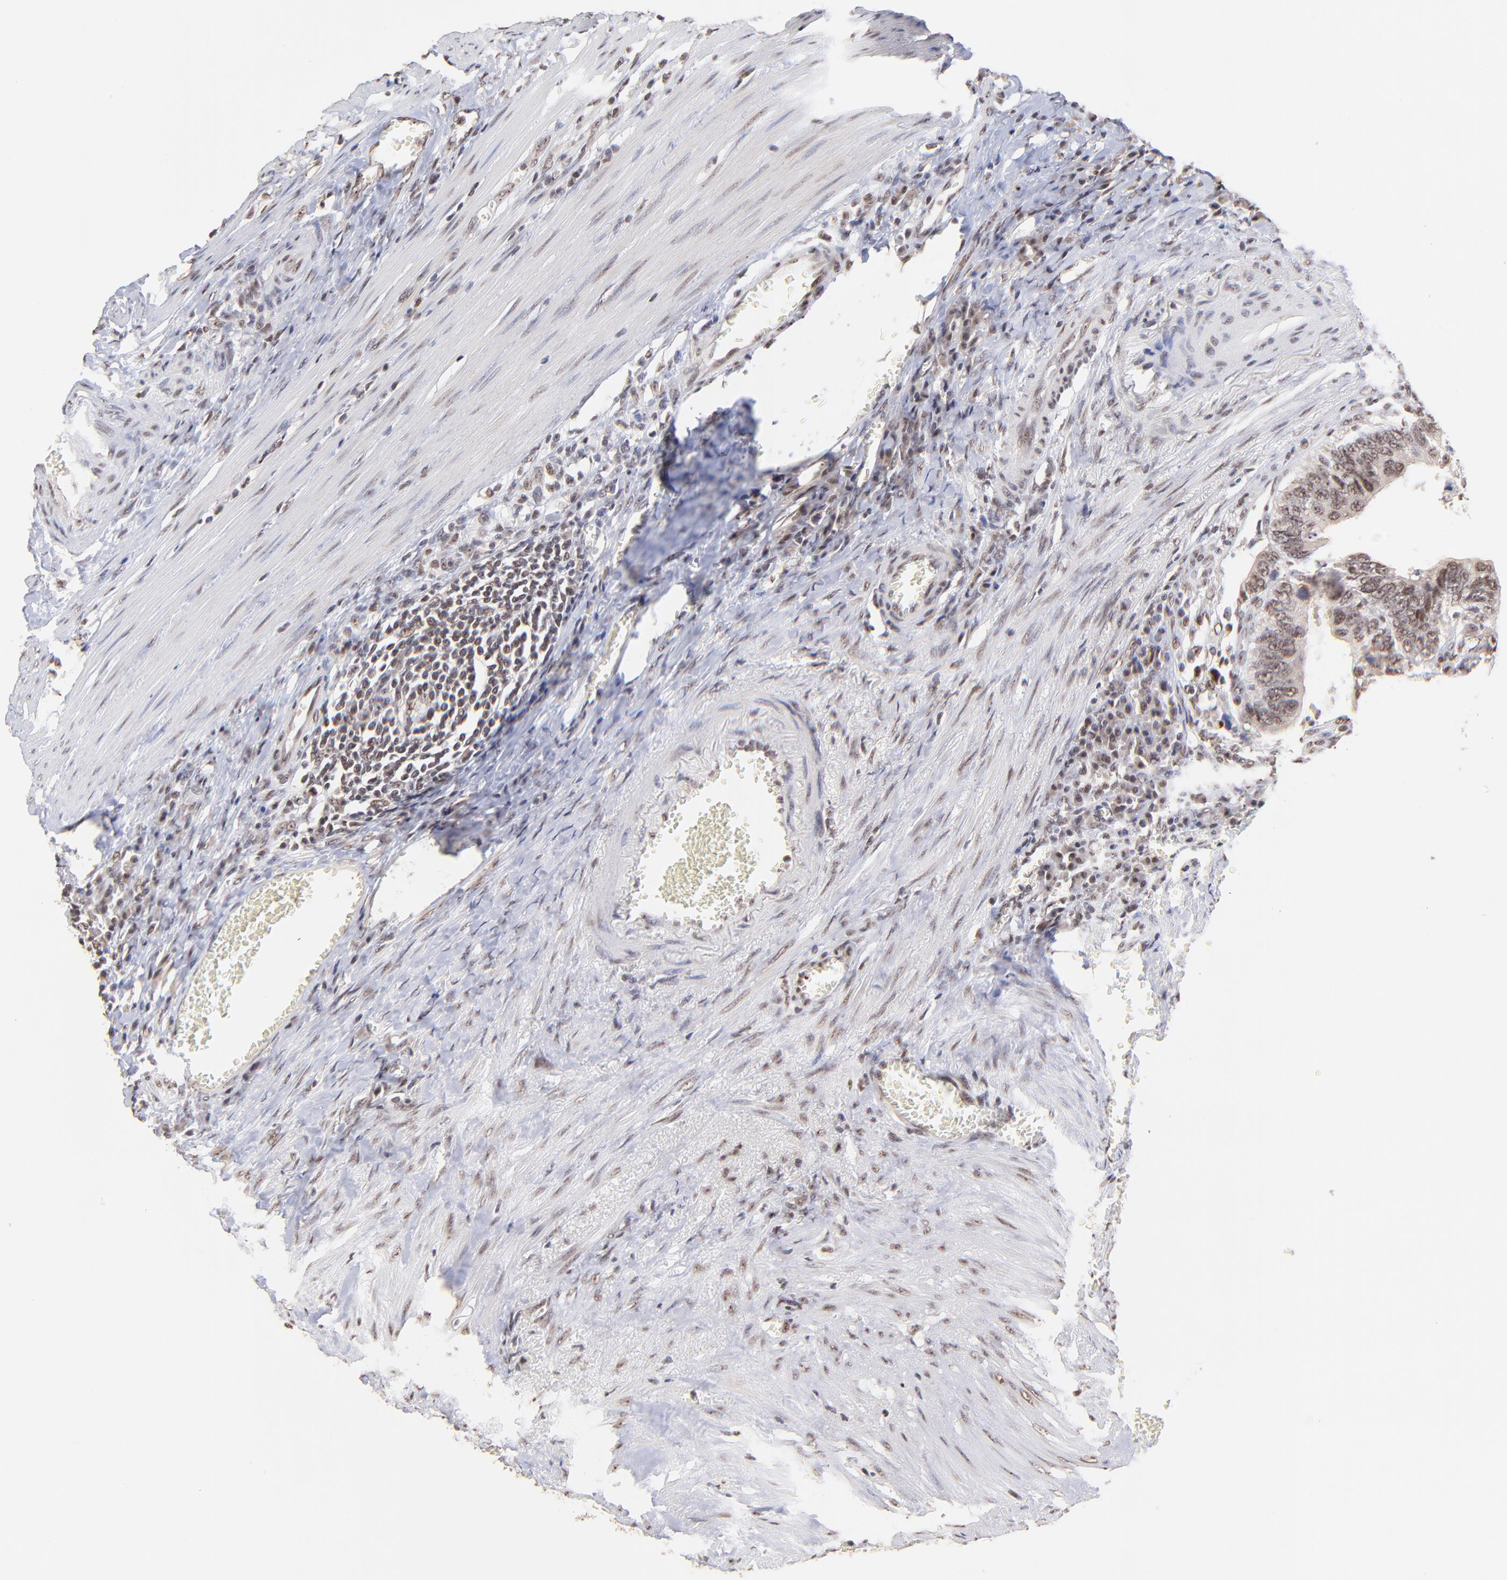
{"staining": {"intensity": "moderate", "quantity": ">75%", "location": "cytoplasmic/membranous,nuclear"}, "tissue": "colorectal cancer", "cell_type": "Tumor cells", "image_type": "cancer", "snomed": [{"axis": "morphology", "description": "Adenocarcinoma, NOS"}, {"axis": "topography", "description": "Colon"}], "caption": "Immunohistochemical staining of adenocarcinoma (colorectal) shows medium levels of moderate cytoplasmic/membranous and nuclear protein staining in approximately >75% of tumor cells. The protein of interest is stained brown, and the nuclei are stained in blue (DAB (3,3'-diaminobenzidine) IHC with brightfield microscopy, high magnification).", "gene": "ZNF670", "patient": {"sex": "male", "age": 72}}